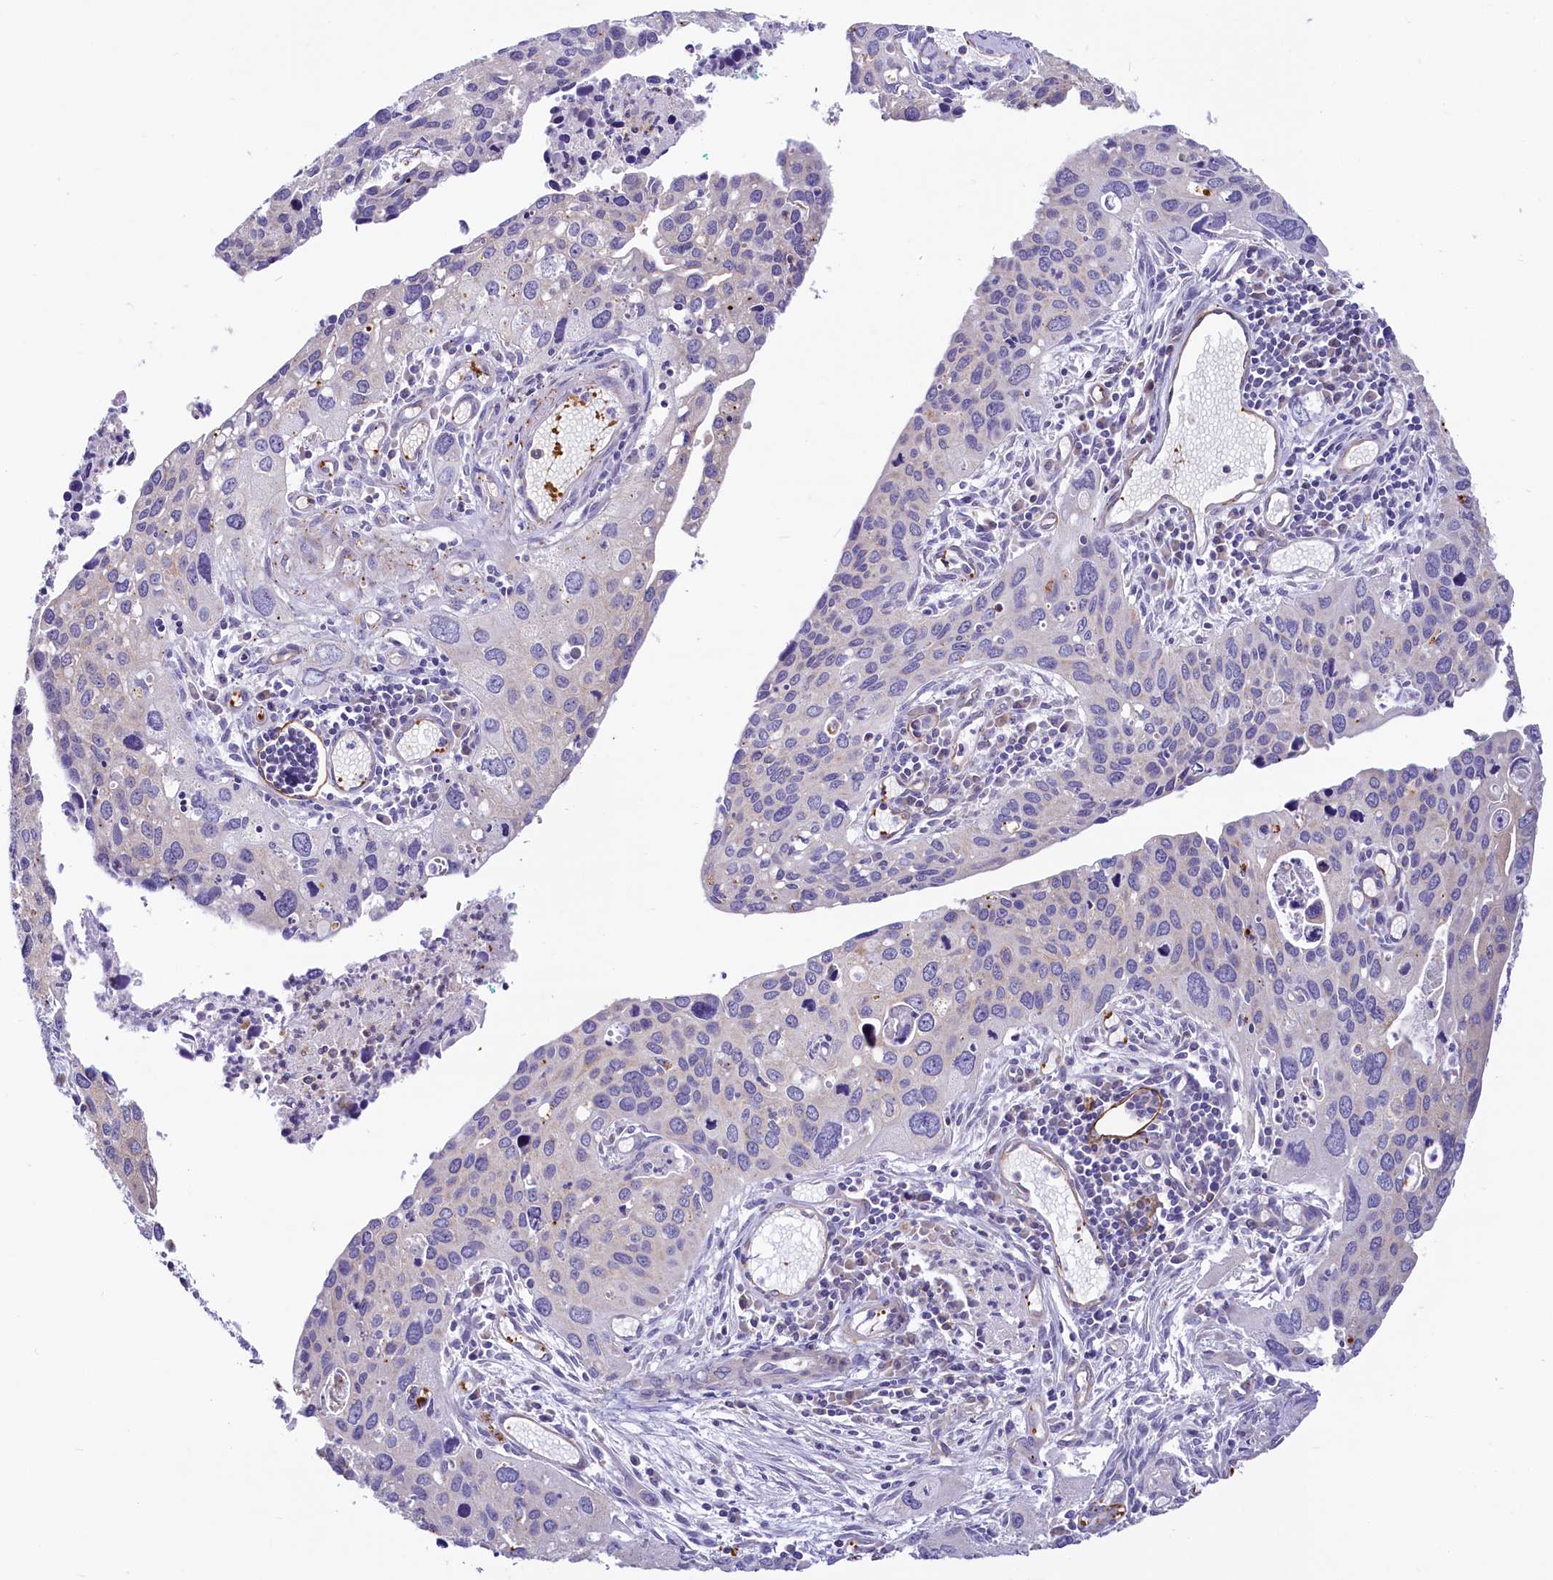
{"staining": {"intensity": "negative", "quantity": "none", "location": "none"}, "tissue": "cervical cancer", "cell_type": "Tumor cells", "image_type": "cancer", "snomed": [{"axis": "morphology", "description": "Squamous cell carcinoma, NOS"}, {"axis": "topography", "description": "Cervix"}], "caption": "Immunohistochemistry (IHC) micrograph of neoplastic tissue: squamous cell carcinoma (cervical) stained with DAB displays no significant protein staining in tumor cells.", "gene": "LMOD3", "patient": {"sex": "female", "age": 55}}